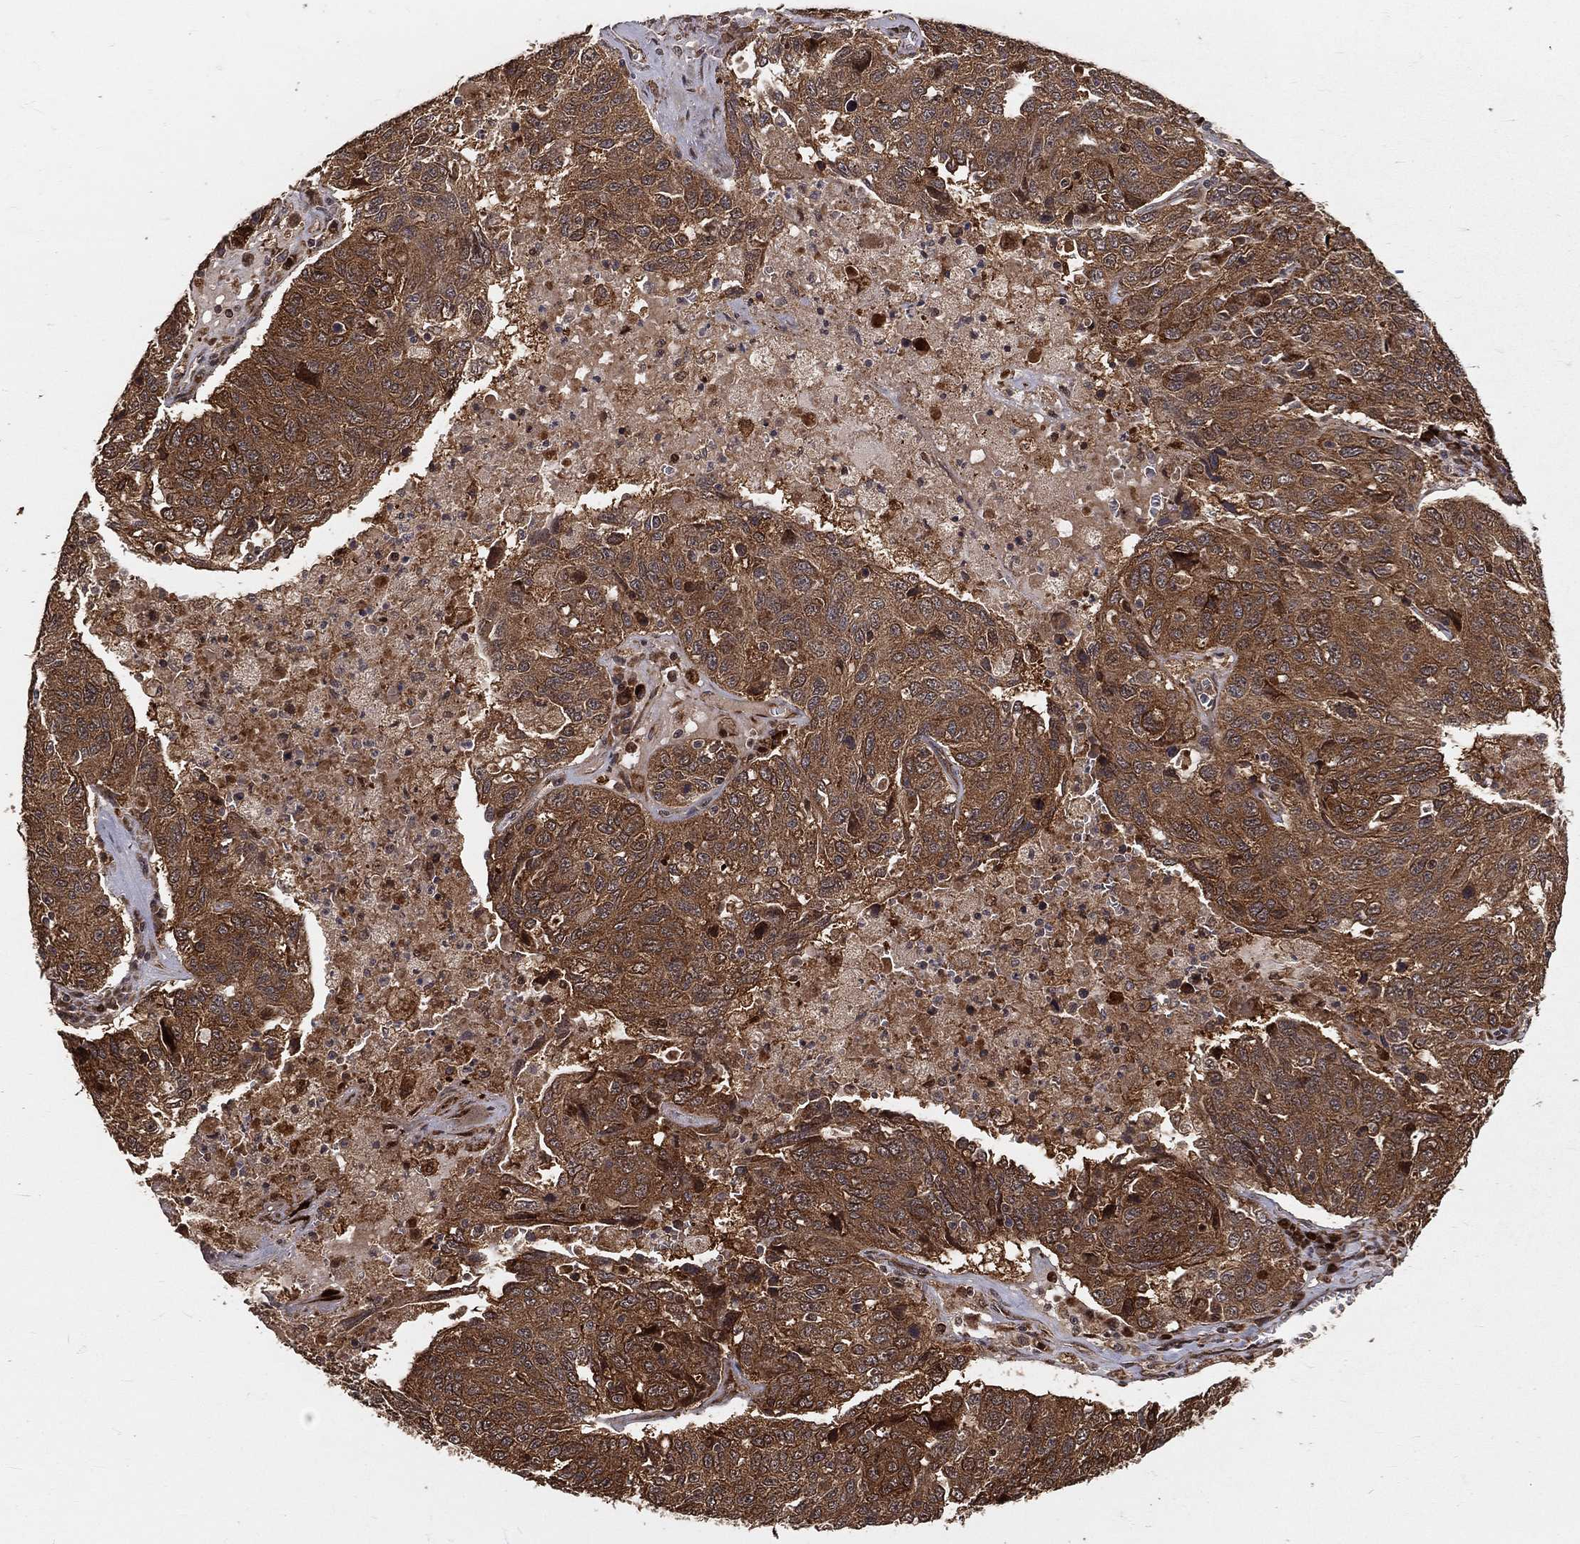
{"staining": {"intensity": "strong", "quantity": ">75%", "location": "cytoplasmic/membranous"}, "tissue": "ovarian cancer", "cell_type": "Tumor cells", "image_type": "cancer", "snomed": [{"axis": "morphology", "description": "Cystadenocarcinoma, serous, NOS"}, {"axis": "topography", "description": "Ovary"}], "caption": "The histopathology image shows a brown stain indicating the presence of a protein in the cytoplasmic/membranous of tumor cells in ovarian serous cystadenocarcinoma.", "gene": "MAPK1", "patient": {"sex": "female", "age": 71}}